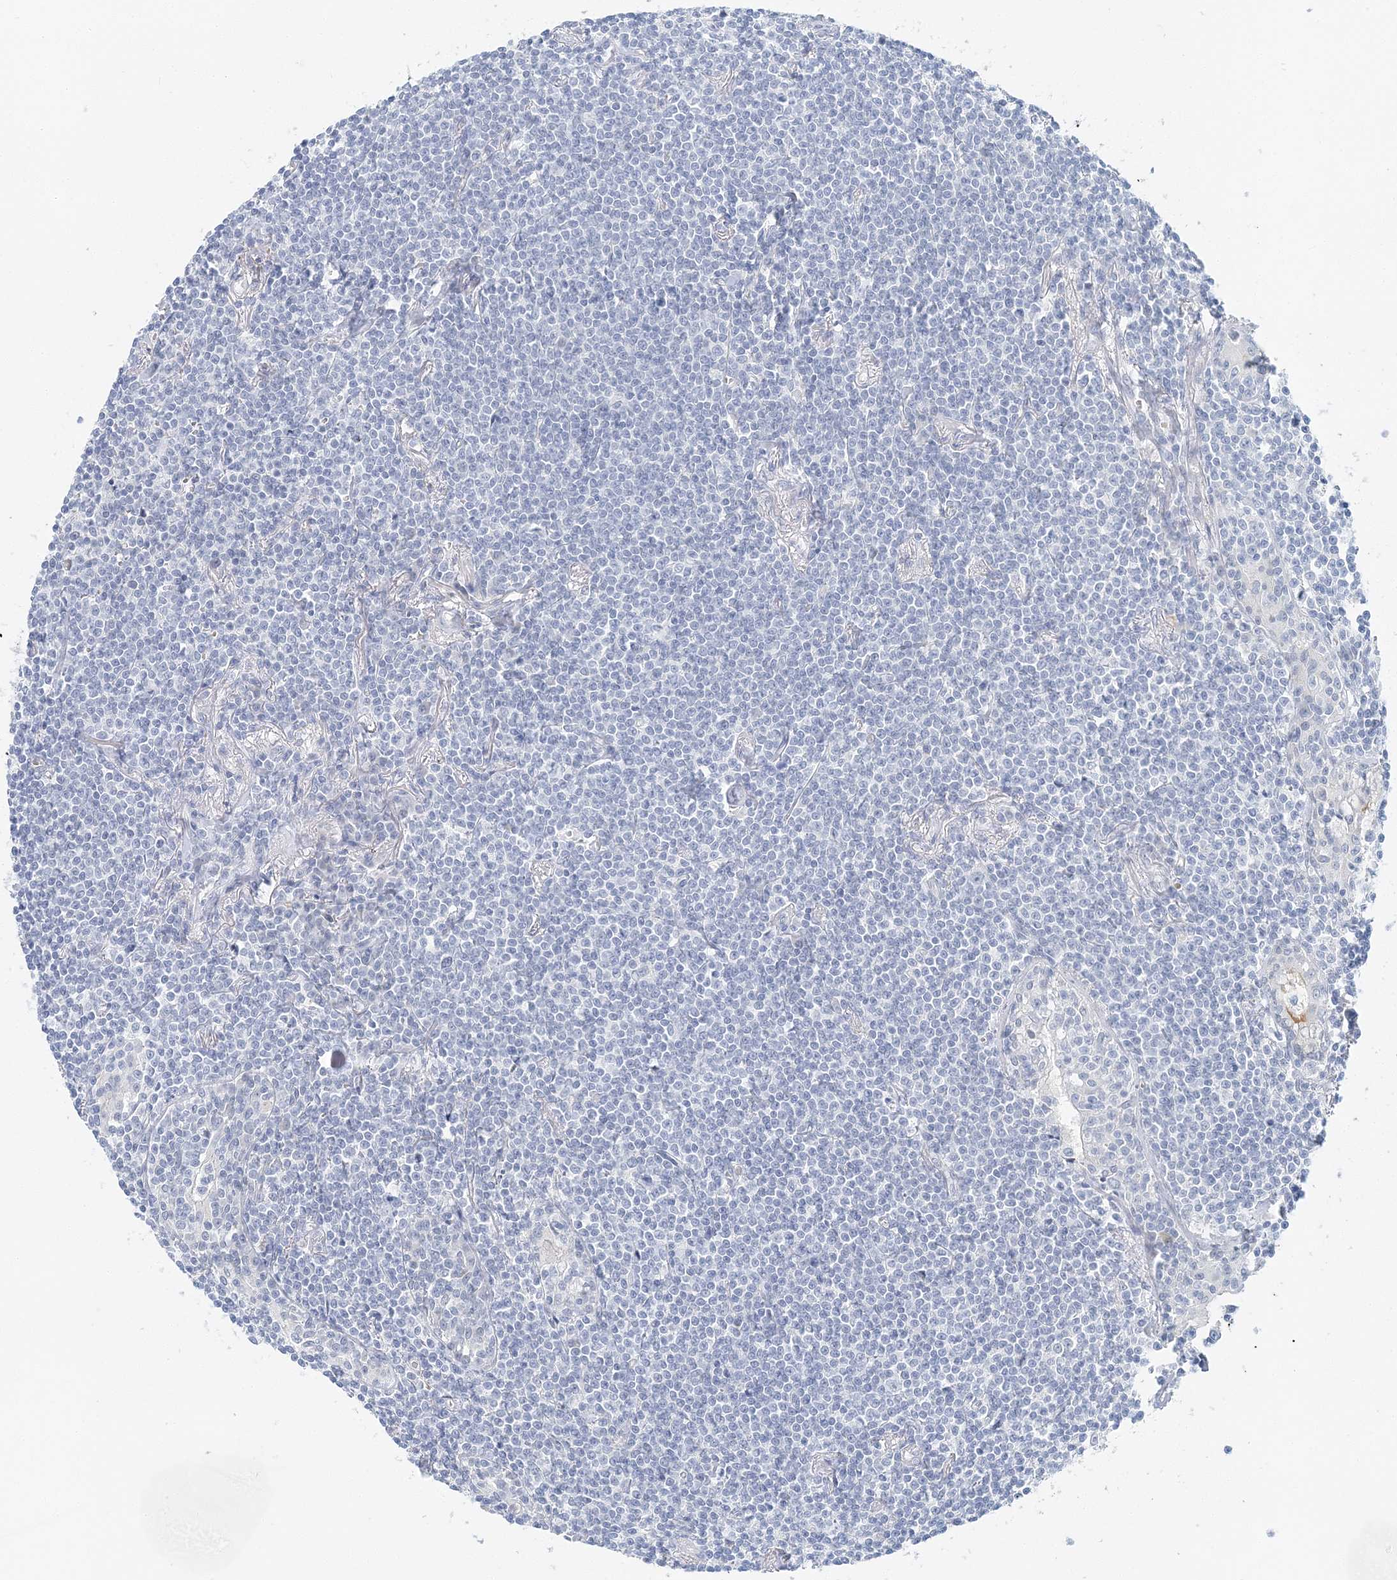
{"staining": {"intensity": "negative", "quantity": "none", "location": "none"}, "tissue": "lymphoma", "cell_type": "Tumor cells", "image_type": "cancer", "snomed": [{"axis": "morphology", "description": "Malignant lymphoma, non-Hodgkin's type, Low grade"}, {"axis": "topography", "description": "Lung"}], "caption": "Malignant lymphoma, non-Hodgkin's type (low-grade) was stained to show a protein in brown. There is no significant expression in tumor cells.", "gene": "VILL", "patient": {"sex": "female", "age": 71}}